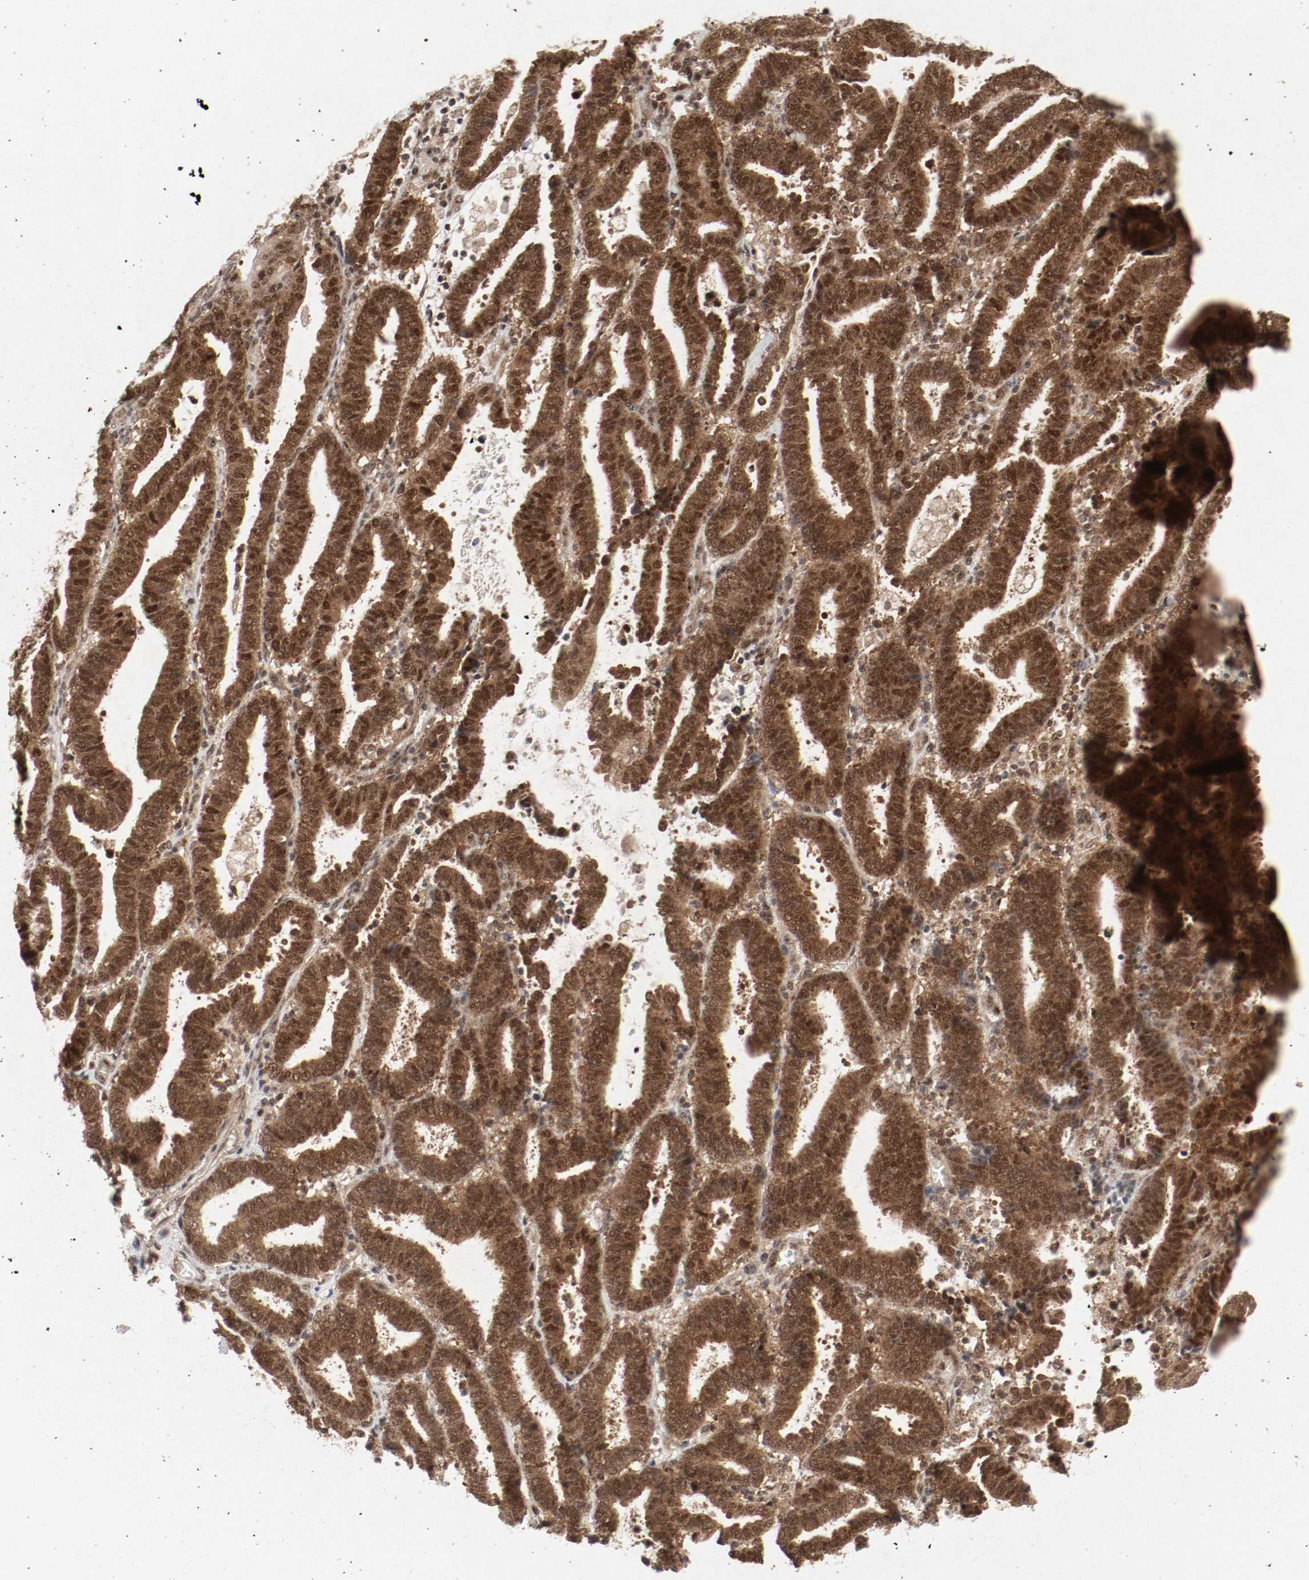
{"staining": {"intensity": "strong", "quantity": ">75%", "location": "cytoplasmic/membranous,nuclear"}, "tissue": "endometrial cancer", "cell_type": "Tumor cells", "image_type": "cancer", "snomed": [{"axis": "morphology", "description": "Adenocarcinoma, NOS"}, {"axis": "topography", "description": "Uterus"}], "caption": "IHC of human endometrial adenocarcinoma reveals high levels of strong cytoplasmic/membranous and nuclear expression in about >75% of tumor cells. Nuclei are stained in blue.", "gene": "CSNK2B", "patient": {"sex": "female", "age": 83}}